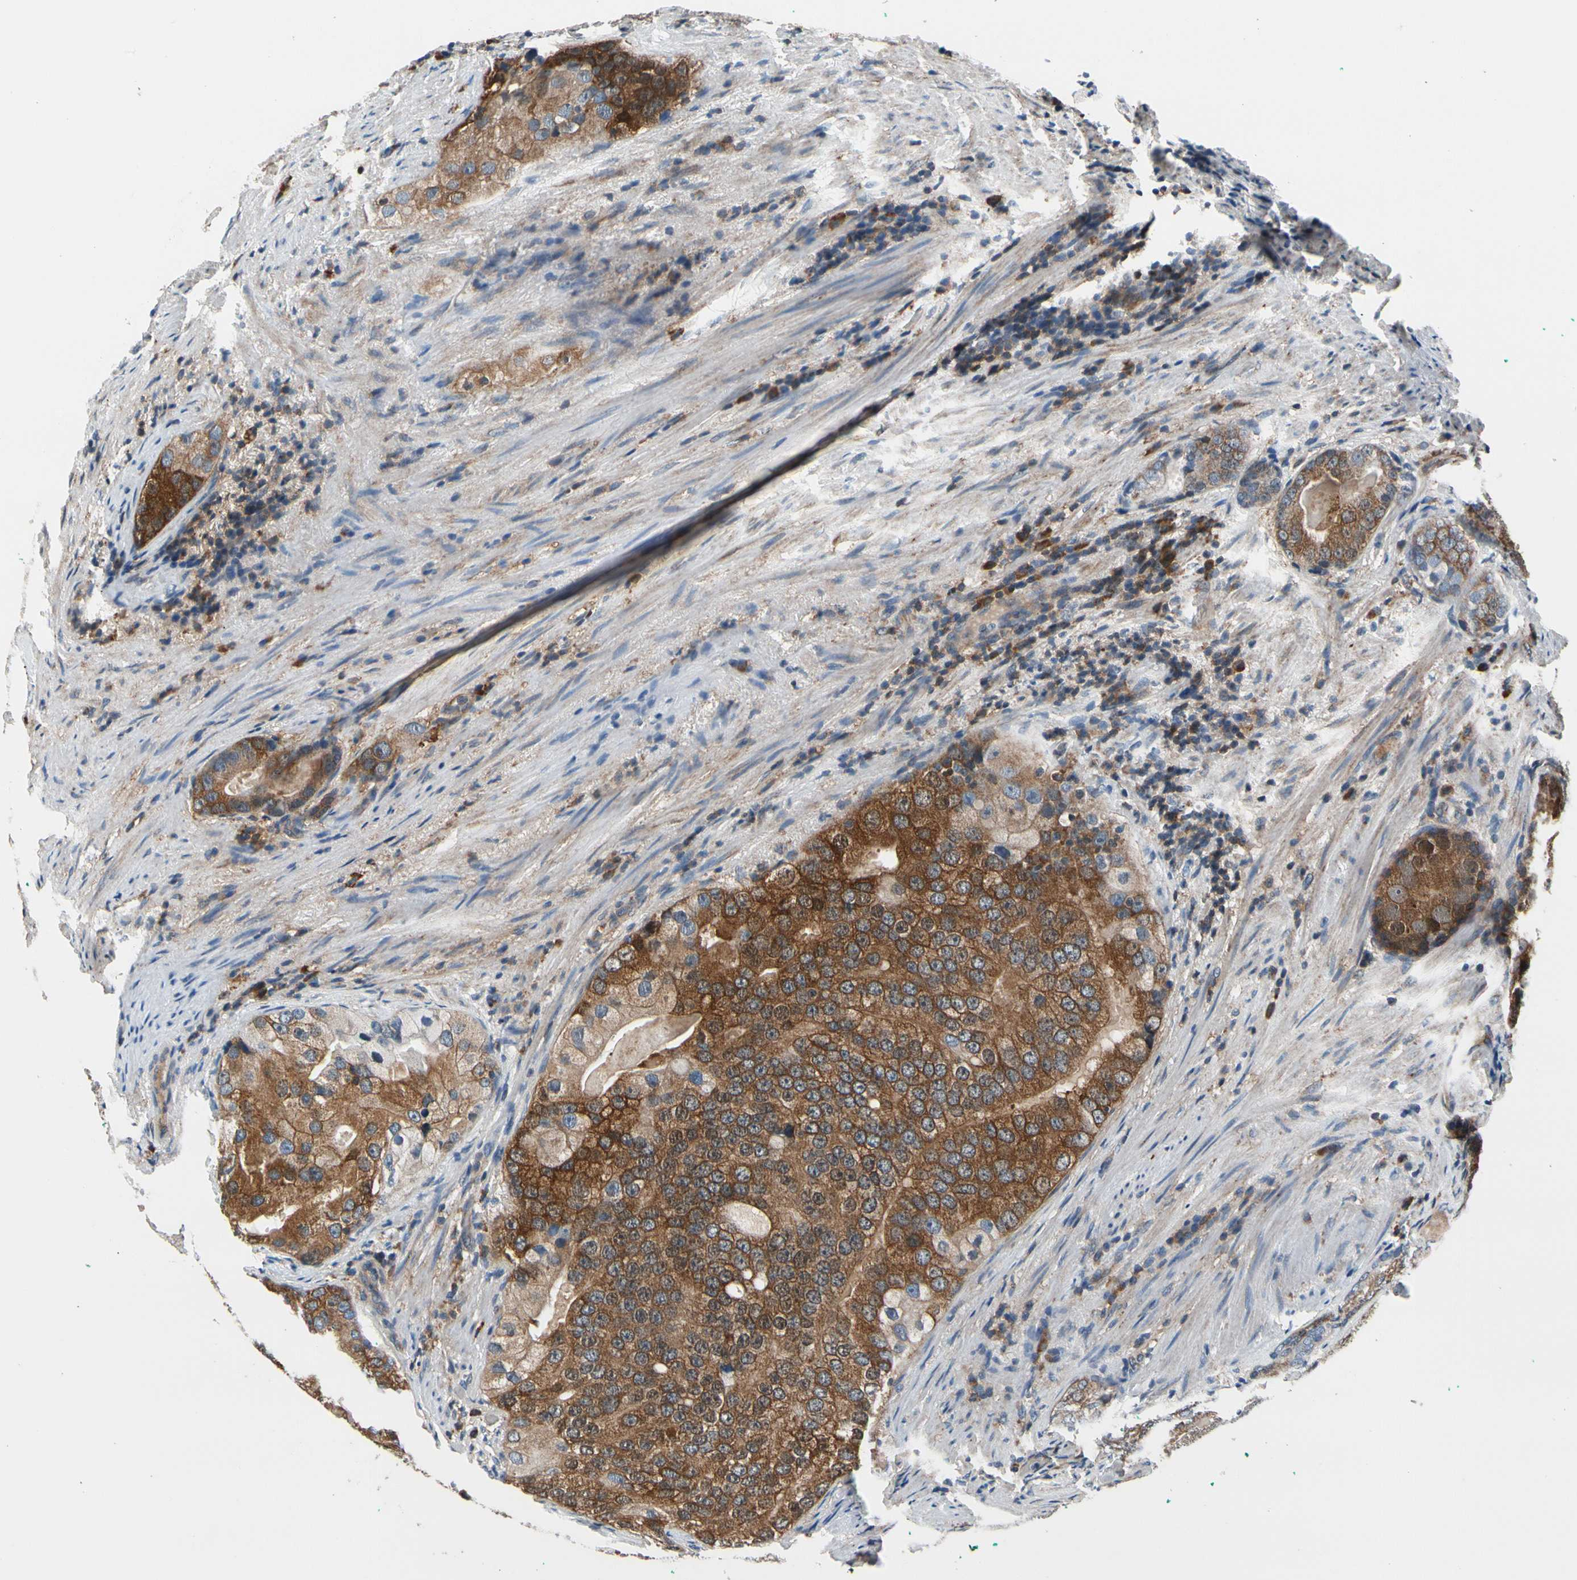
{"staining": {"intensity": "strong", "quantity": "25%-75%", "location": "cytoplasmic/membranous"}, "tissue": "prostate cancer", "cell_type": "Tumor cells", "image_type": "cancer", "snomed": [{"axis": "morphology", "description": "Adenocarcinoma, High grade"}, {"axis": "topography", "description": "Prostate"}], "caption": "Immunohistochemical staining of human prostate cancer exhibits high levels of strong cytoplasmic/membranous positivity in about 25%-75% of tumor cells.", "gene": "PRDX2", "patient": {"sex": "male", "age": 66}}